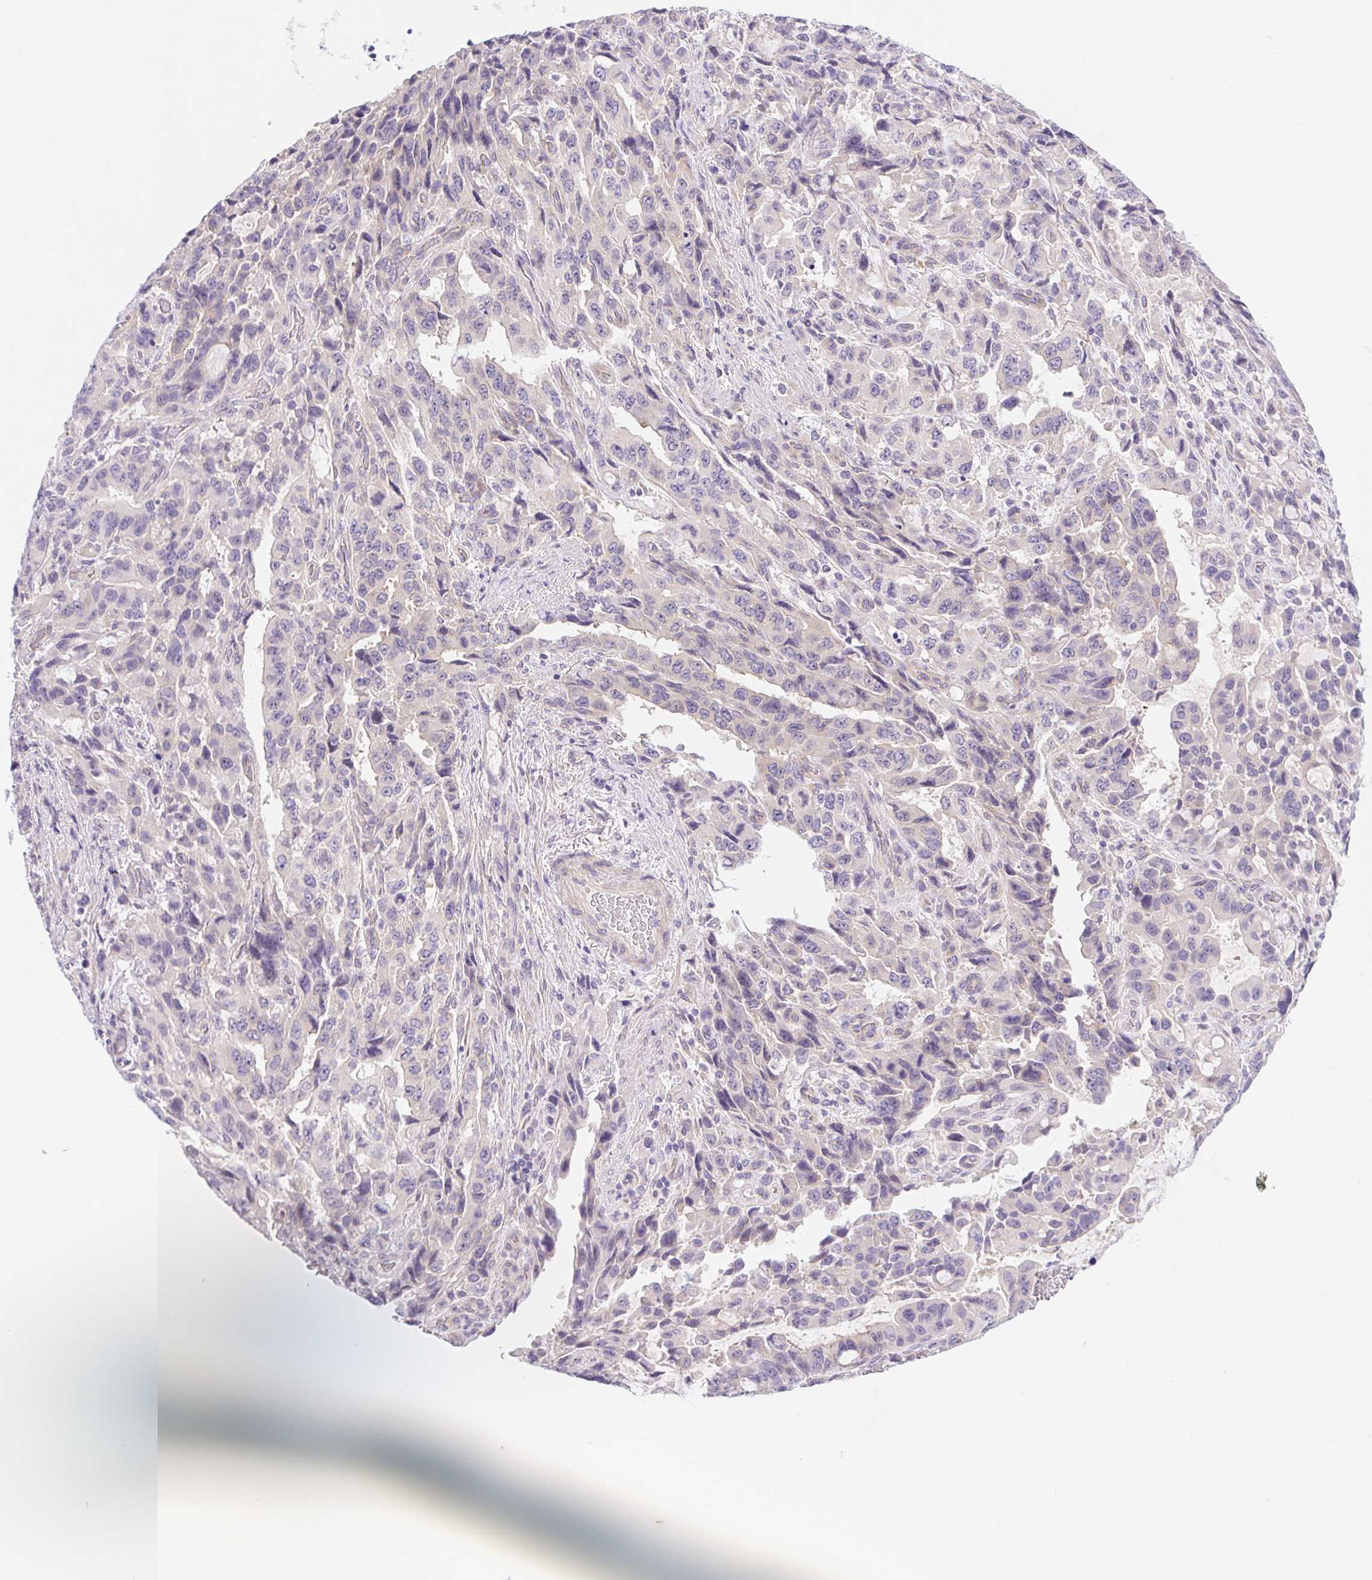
{"staining": {"intensity": "negative", "quantity": "none", "location": "none"}, "tissue": "stomach cancer", "cell_type": "Tumor cells", "image_type": "cancer", "snomed": [{"axis": "morphology", "description": "Adenocarcinoma, NOS"}, {"axis": "topography", "description": "Stomach, upper"}], "caption": "High magnification brightfield microscopy of adenocarcinoma (stomach) stained with DAB (3,3'-diaminobenzidine) (brown) and counterstained with hematoxylin (blue): tumor cells show no significant positivity.", "gene": "DYNC2LI1", "patient": {"sex": "male", "age": 85}}